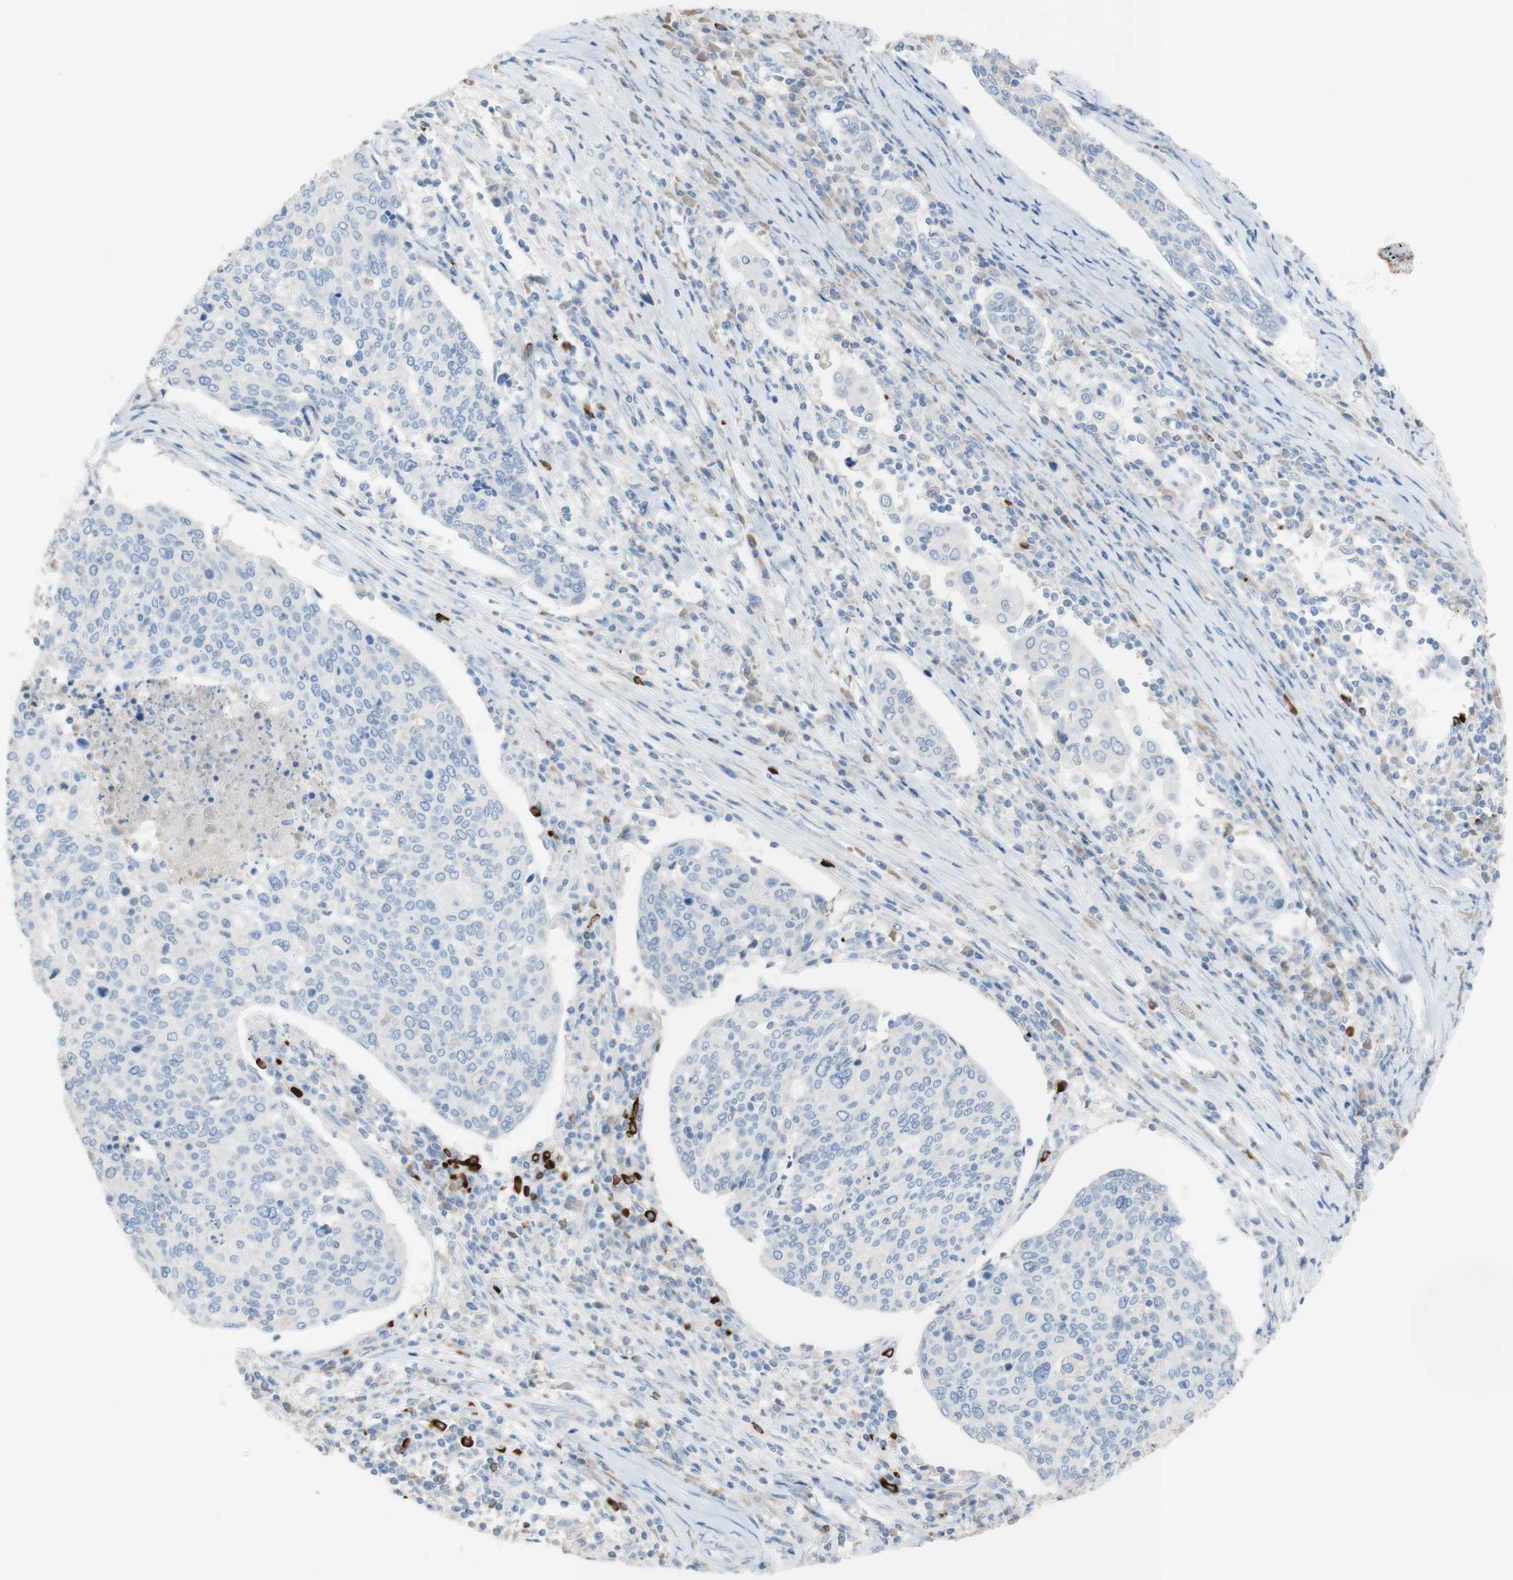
{"staining": {"intensity": "negative", "quantity": "none", "location": "none"}, "tissue": "cervical cancer", "cell_type": "Tumor cells", "image_type": "cancer", "snomed": [{"axis": "morphology", "description": "Squamous cell carcinoma, NOS"}, {"axis": "topography", "description": "Cervix"}], "caption": "DAB immunohistochemical staining of human squamous cell carcinoma (cervical) exhibits no significant staining in tumor cells.", "gene": "PACSIN1", "patient": {"sex": "female", "age": 40}}